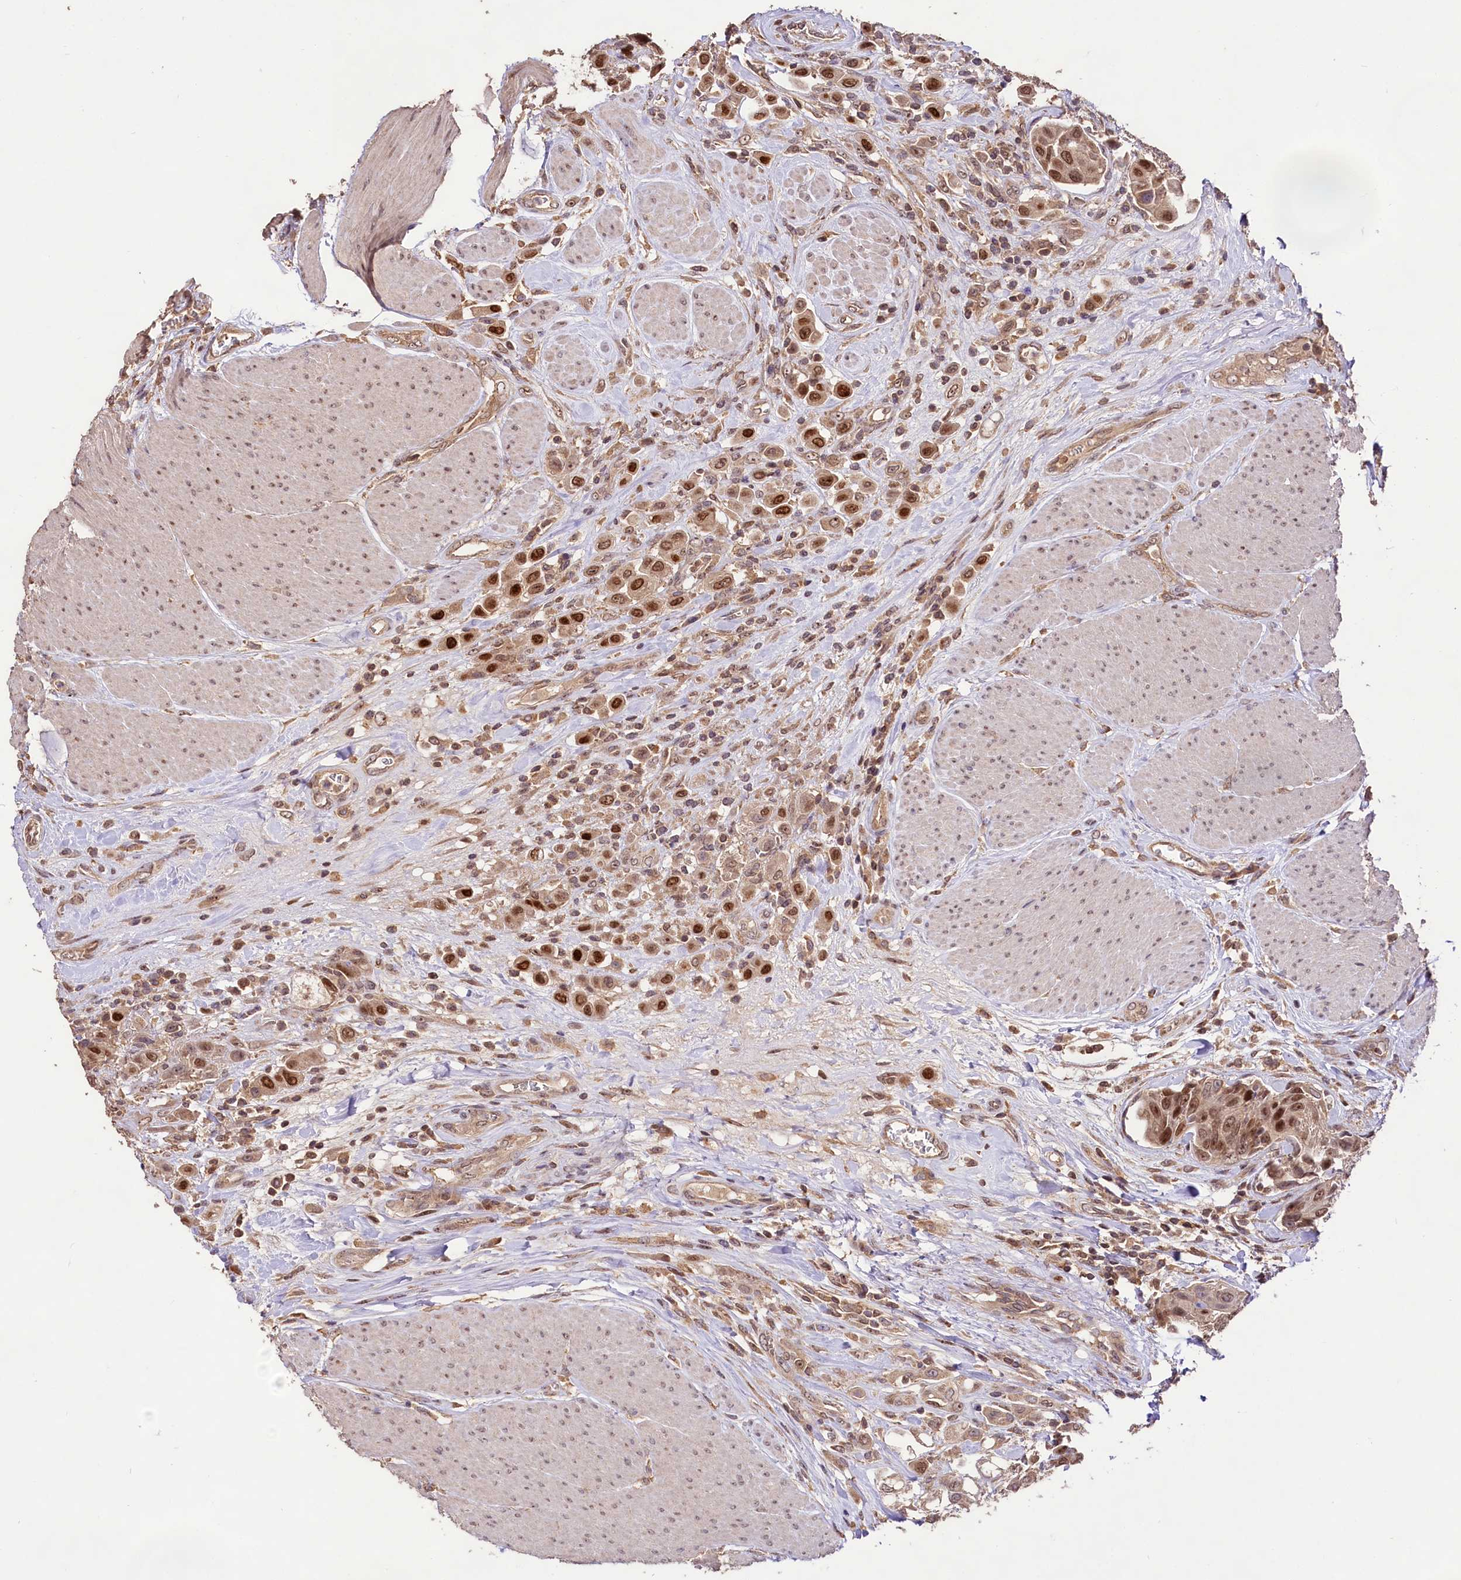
{"staining": {"intensity": "moderate", "quantity": ">75%", "location": "cytoplasmic/membranous,nuclear"}, "tissue": "urothelial cancer", "cell_type": "Tumor cells", "image_type": "cancer", "snomed": [{"axis": "morphology", "description": "Urothelial carcinoma, High grade"}, {"axis": "topography", "description": "Urinary bladder"}], "caption": "Immunohistochemical staining of high-grade urothelial carcinoma displays medium levels of moderate cytoplasmic/membranous and nuclear positivity in approximately >75% of tumor cells.", "gene": "RRP8", "patient": {"sex": "male", "age": 50}}